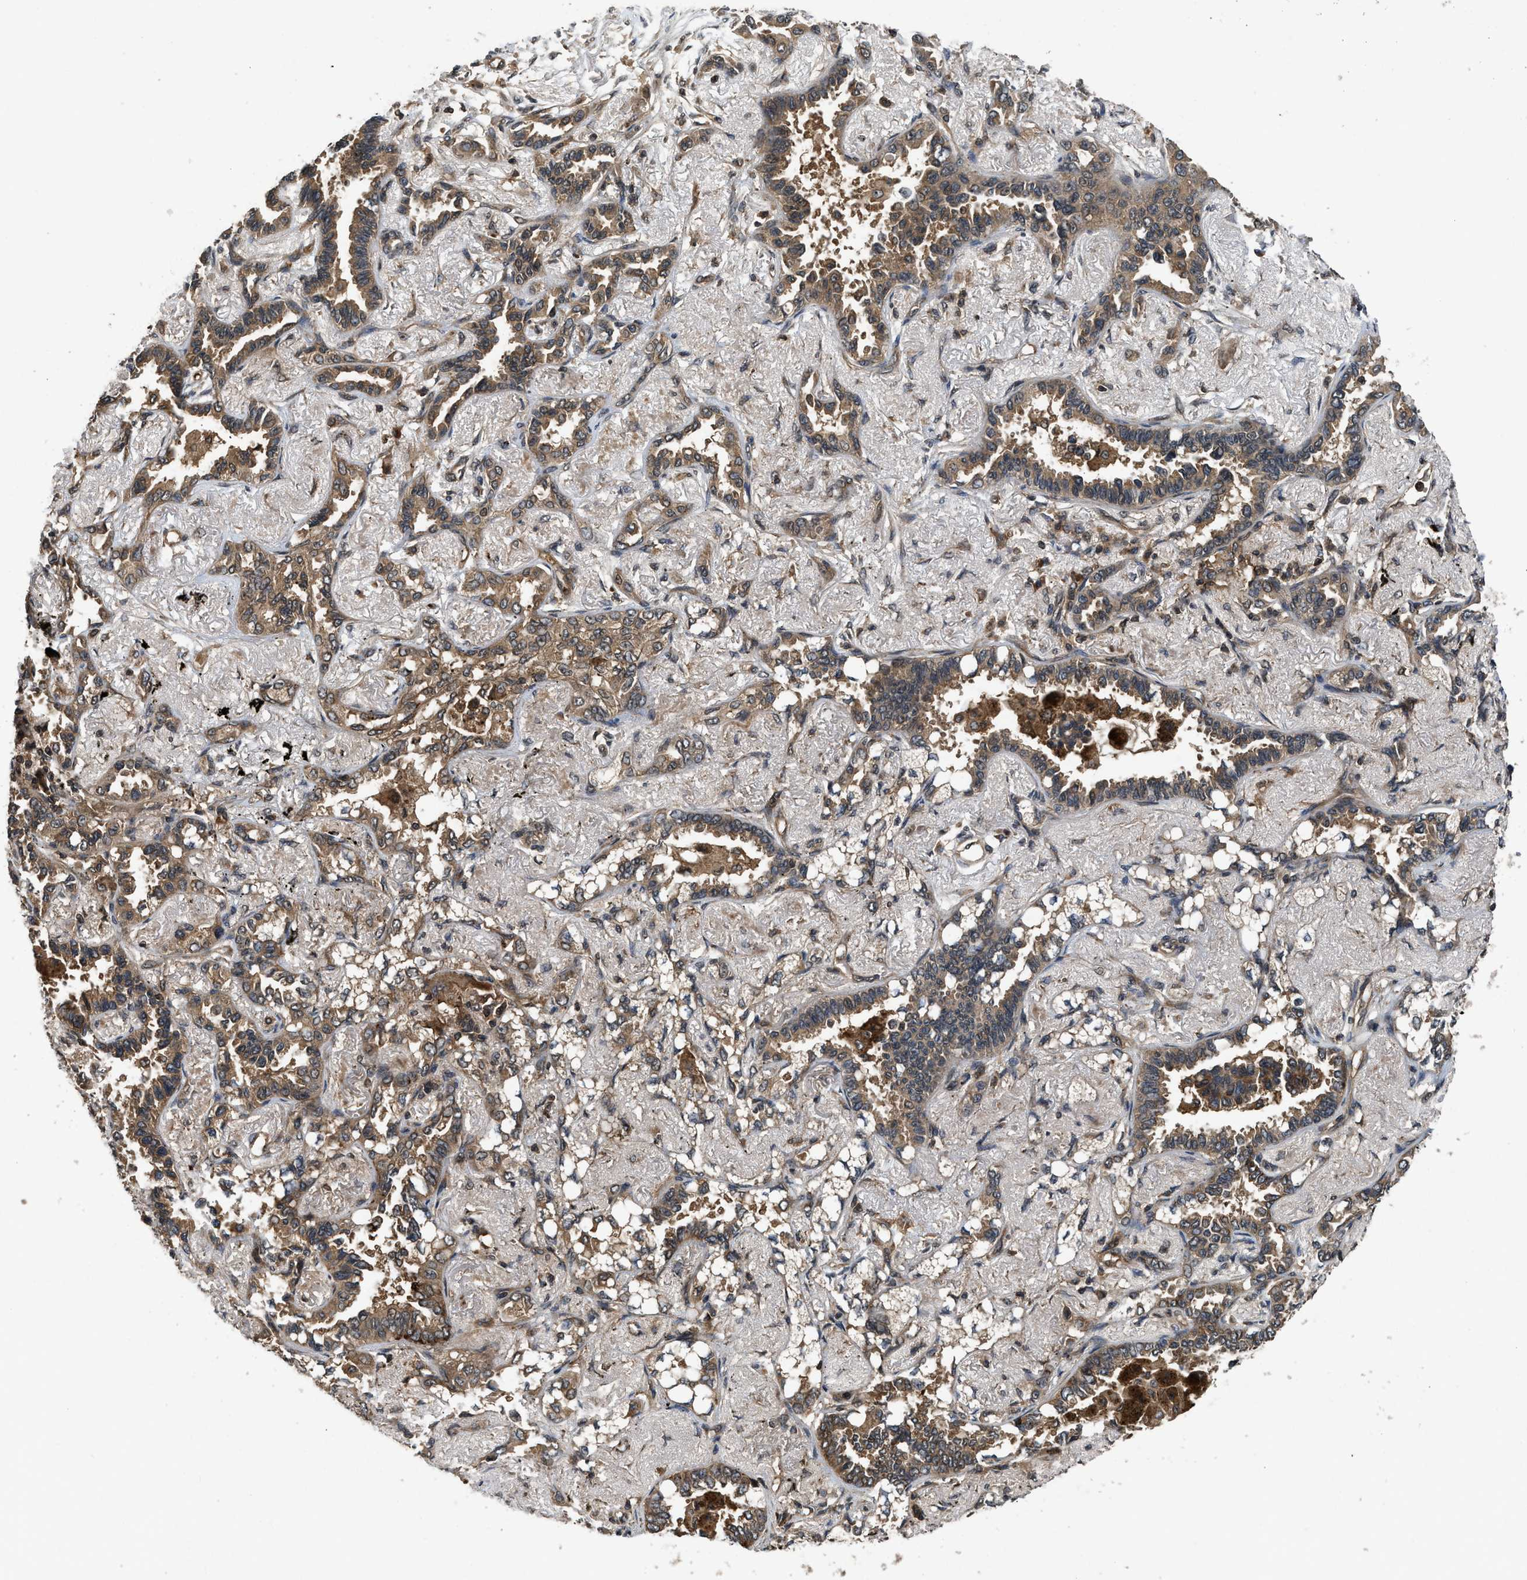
{"staining": {"intensity": "moderate", "quantity": ">75%", "location": "cytoplasmic/membranous"}, "tissue": "lung cancer", "cell_type": "Tumor cells", "image_type": "cancer", "snomed": [{"axis": "morphology", "description": "Adenocarcinoma, NOS"}, {"axis": "topography", "description": "Lung"}], "caption": "Immunohistochemistry histopathology image of adenocarcinoma (lung) stained for a protein (brown), which reveals medium levels of moderate cytoplasmic/membranous positivity in approximately >75% of tumor cells.", "gene": "RPS6KB1", "patient": {"sex": "male", "age": 59}}